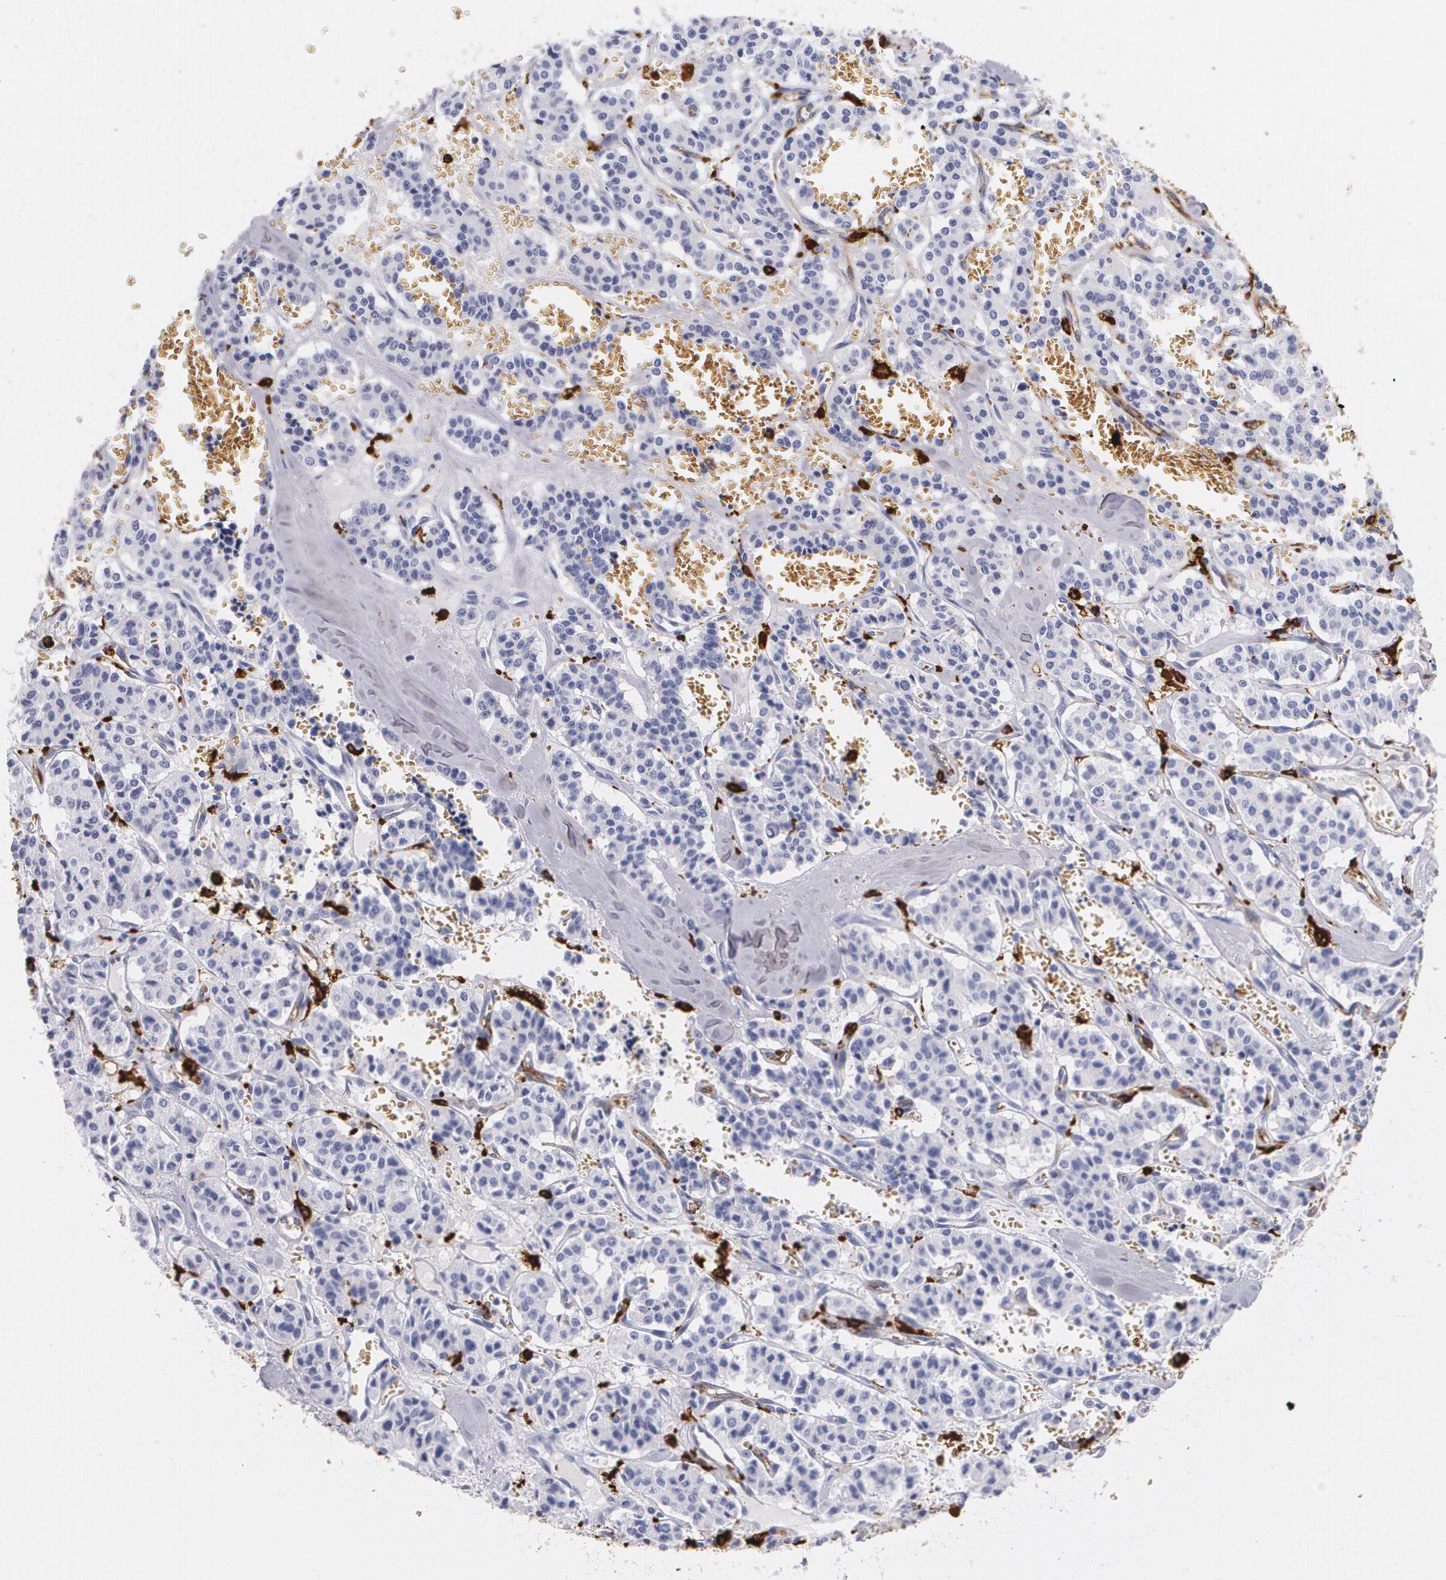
{"staining": {"intensity": "weak", "quantity": "25%-75%", "location": "cytoplasmic/membranous"}, "tissue": "carcinoid", "cell_type": "Tumor cells", "image_type": "cancer", "snomed": [{"axis": "morphology", "description": "Carcinoid, malignant, NOS"}, {"axis": "topography", "description": "Bronchus"}], "caption": "Tumor cells reveal low levels of weak cytoplasmic/membranous staining in approximately 25%-75% of cells in human carcinoid (malignant). (DAB (3,3'-diaminobenzidine) = brown stain, brightfield microscopy at high magnification).", "gene": "HLA-DRA", "patient": {"sex": "male", "age": 55}}